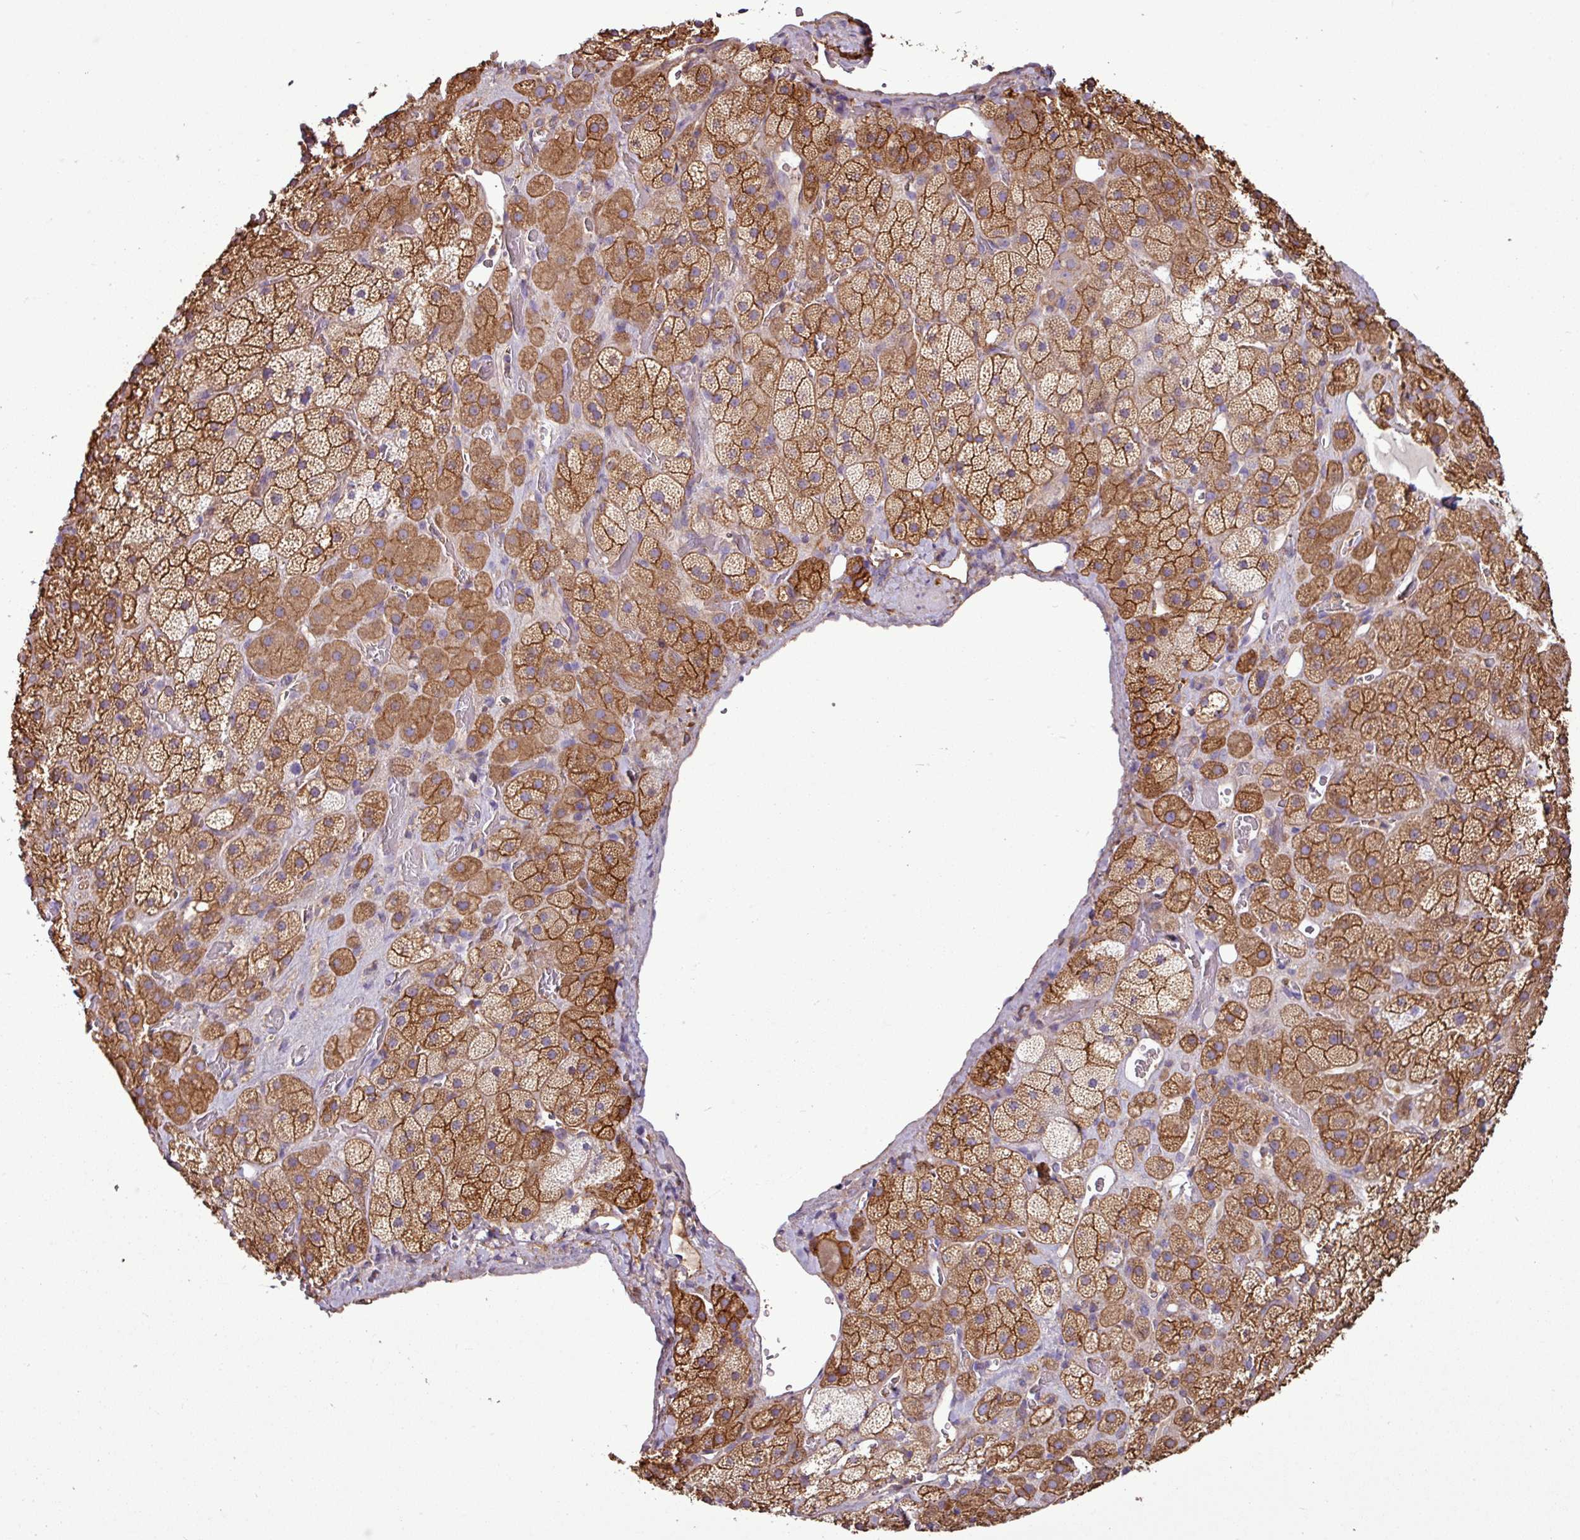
{"staining": {"intensity": "moderate", "quantity": ">75%", "location": "cytoplasmic/membranous"}, "tissue": "adrenal gland", "cell_type": "Glandular cells", "image_type": "normal", "snomed": [{"axis": "morphology", "description": "Normal tissue, NOS"}, {"axis": "topography", "description": "Adrenal gland"}], "caption": "Glandular cells demonstrate medium levels of moderate cytoplasmic/membranous positivity in about >75% of cells in benign human adrenal gland. Ihc stains the protein of interest in brown and the nuclei are stained blue.", "gene": "PACSIN2", "patient": {"sex": "male", "age": 57}}